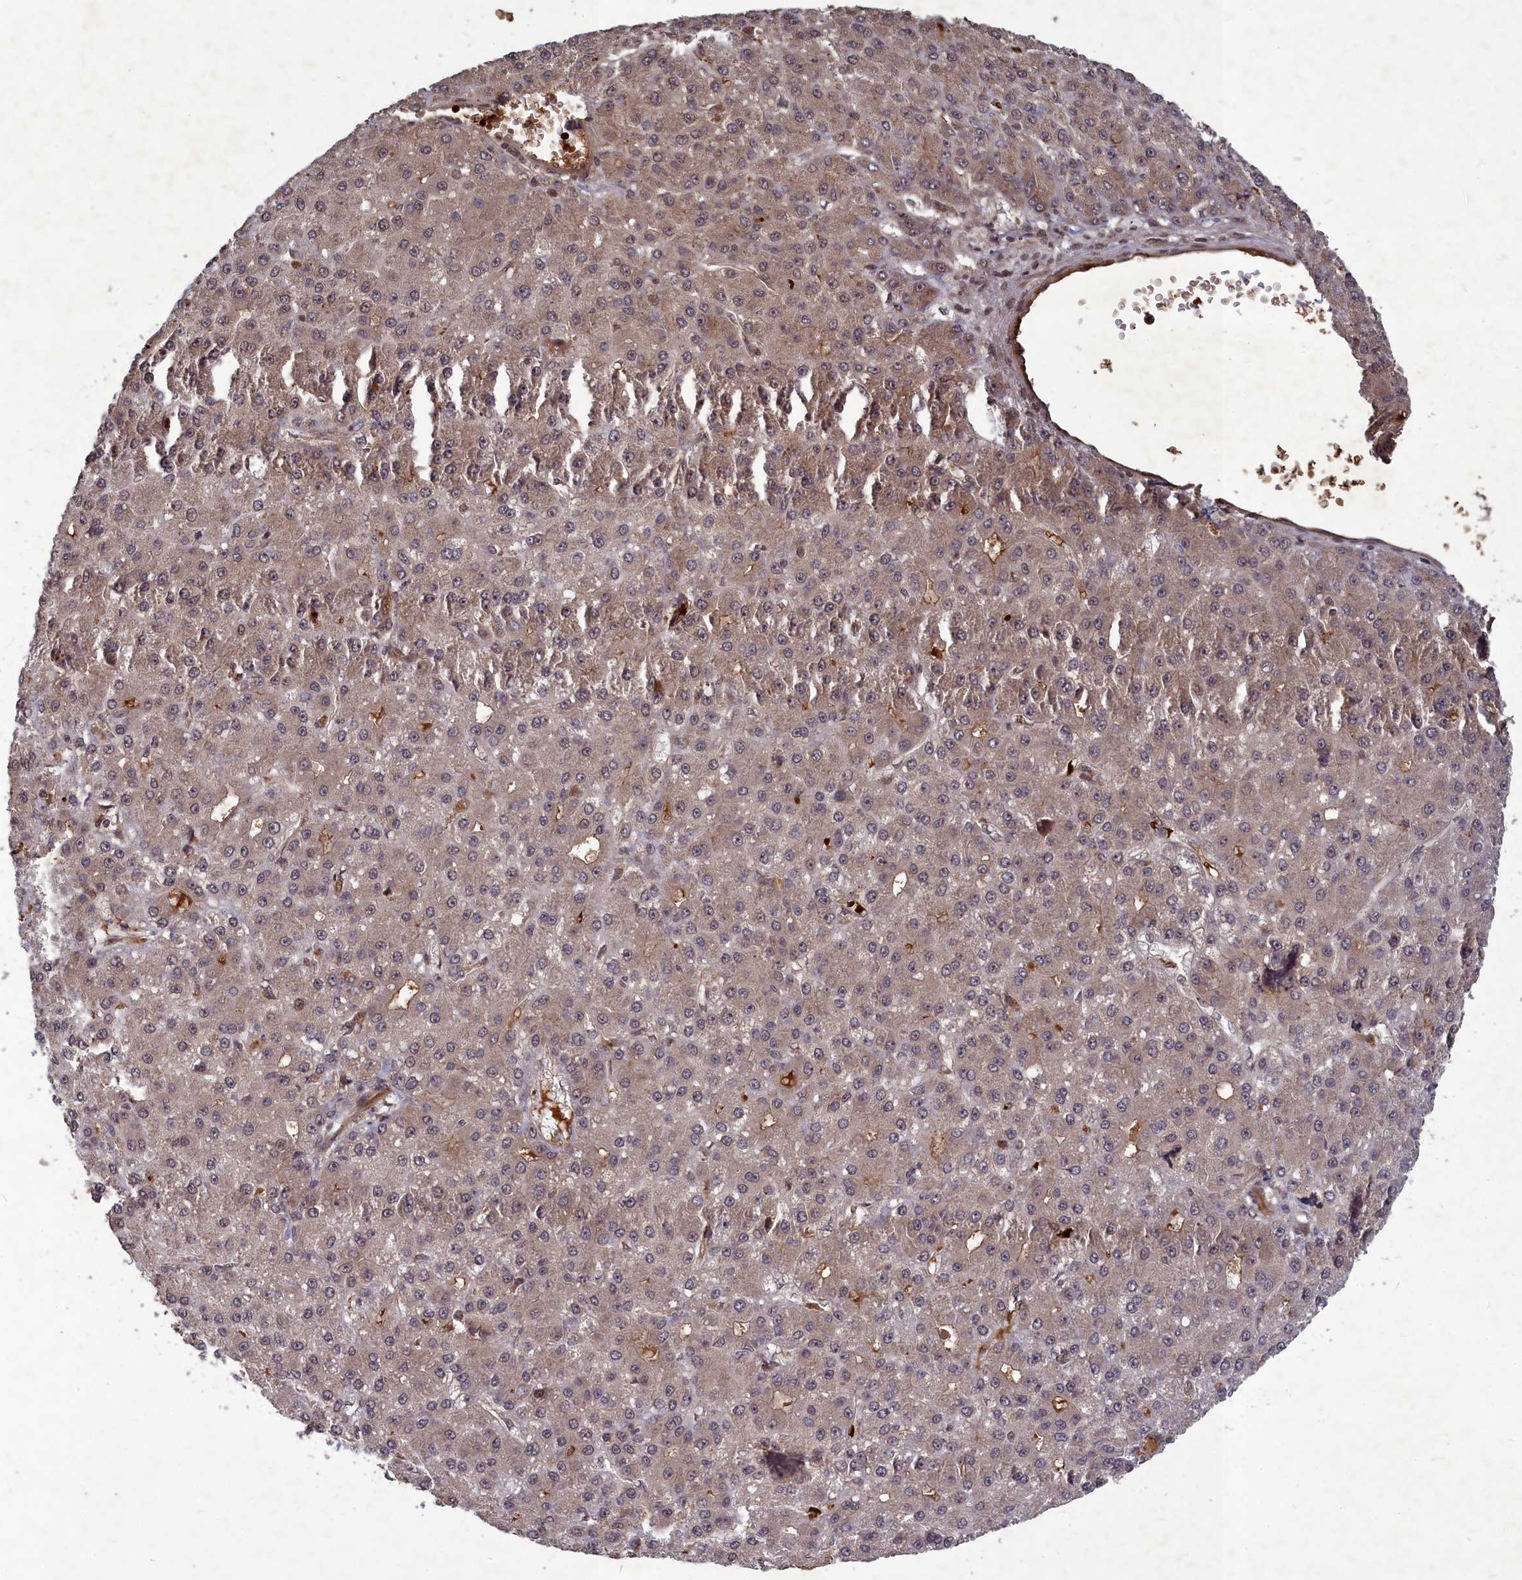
{"staining": {"intensity": "moderate", "quantity": ">75%", "location": "cytoplasmic/membranous"}, "tissue": "liver cancer", "cell_type": "Tumor cells", "image_type": "cancer", "snomed": [{"axis": "morphology", "description": "Carcinoma, Hepatocellular, NOS"}, {"axis": "topography", "description": "Liver"}], "caption": "Human liver hepatocellular carcinoma stained for a protein (brown) demonstrates moderate cytoplasmic/membranous positive expression in about >75% of tumor cells.", "gene": "SRMS", "patient": {"sex": "male", "age": 67}}